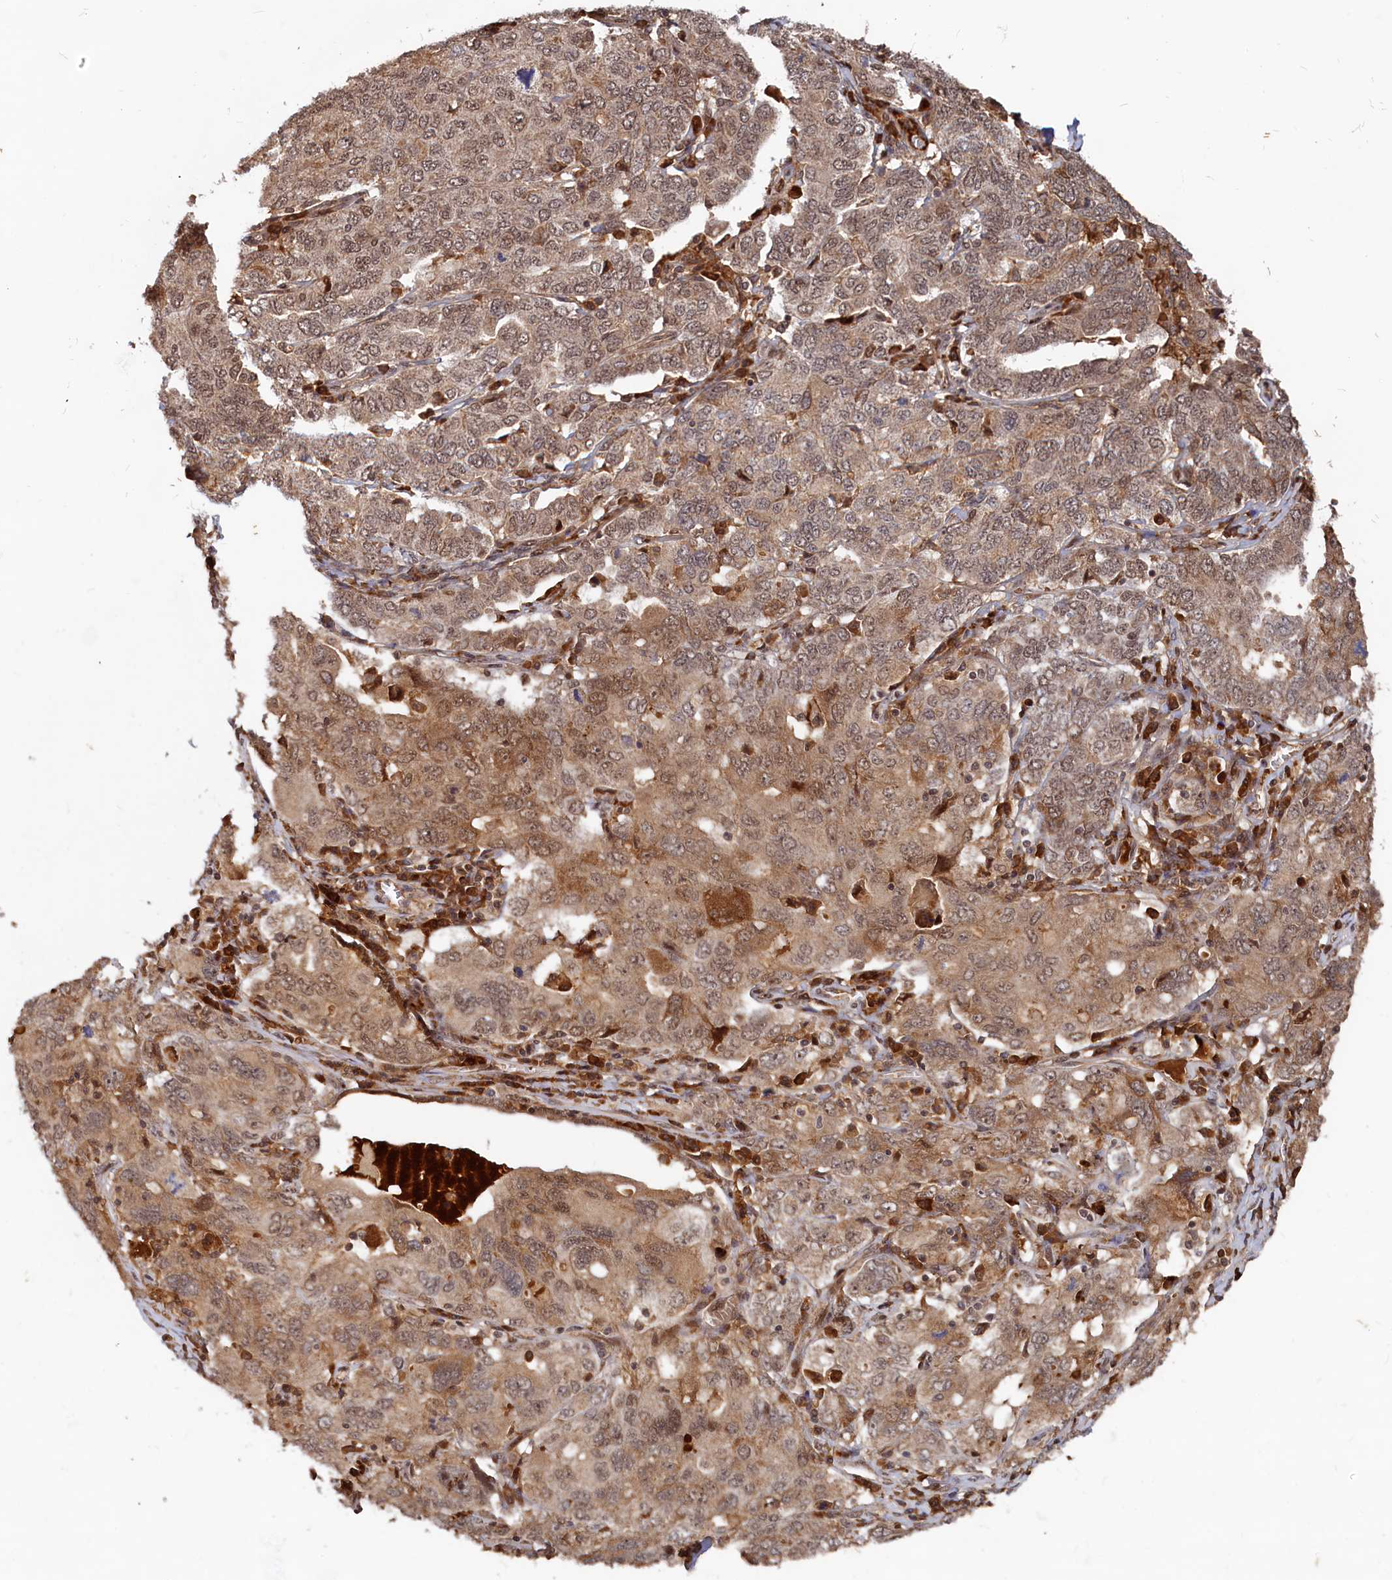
{"staining": {"intensity": "moderate", "quantity": ">75%", "location": "cytoplasmic/membranous,nuclear"}, "tissue": "ovarian cancer", "cell_type": "Tumor cells", "image_type": "cancer", "snomed": [{"axis": "morphology", "description": "Carcinoma, endometroid"}, {"axis": "topography", "description": "Ovary"}], "caption": "Immunohistochemistry (IHC) histopathology image of neoplastic tissue: ovarian endometroid carcinoma stained using IHC displays medium levels of moderate protein expression localized specifically in the cytoplasmic/membranous and nuclear of tumor cells, appearing as a cytoplasmic/membranous and nuclear brown color.", "gene": "TRAPPC4", "patient": {"sex": "female", "age": 62}}